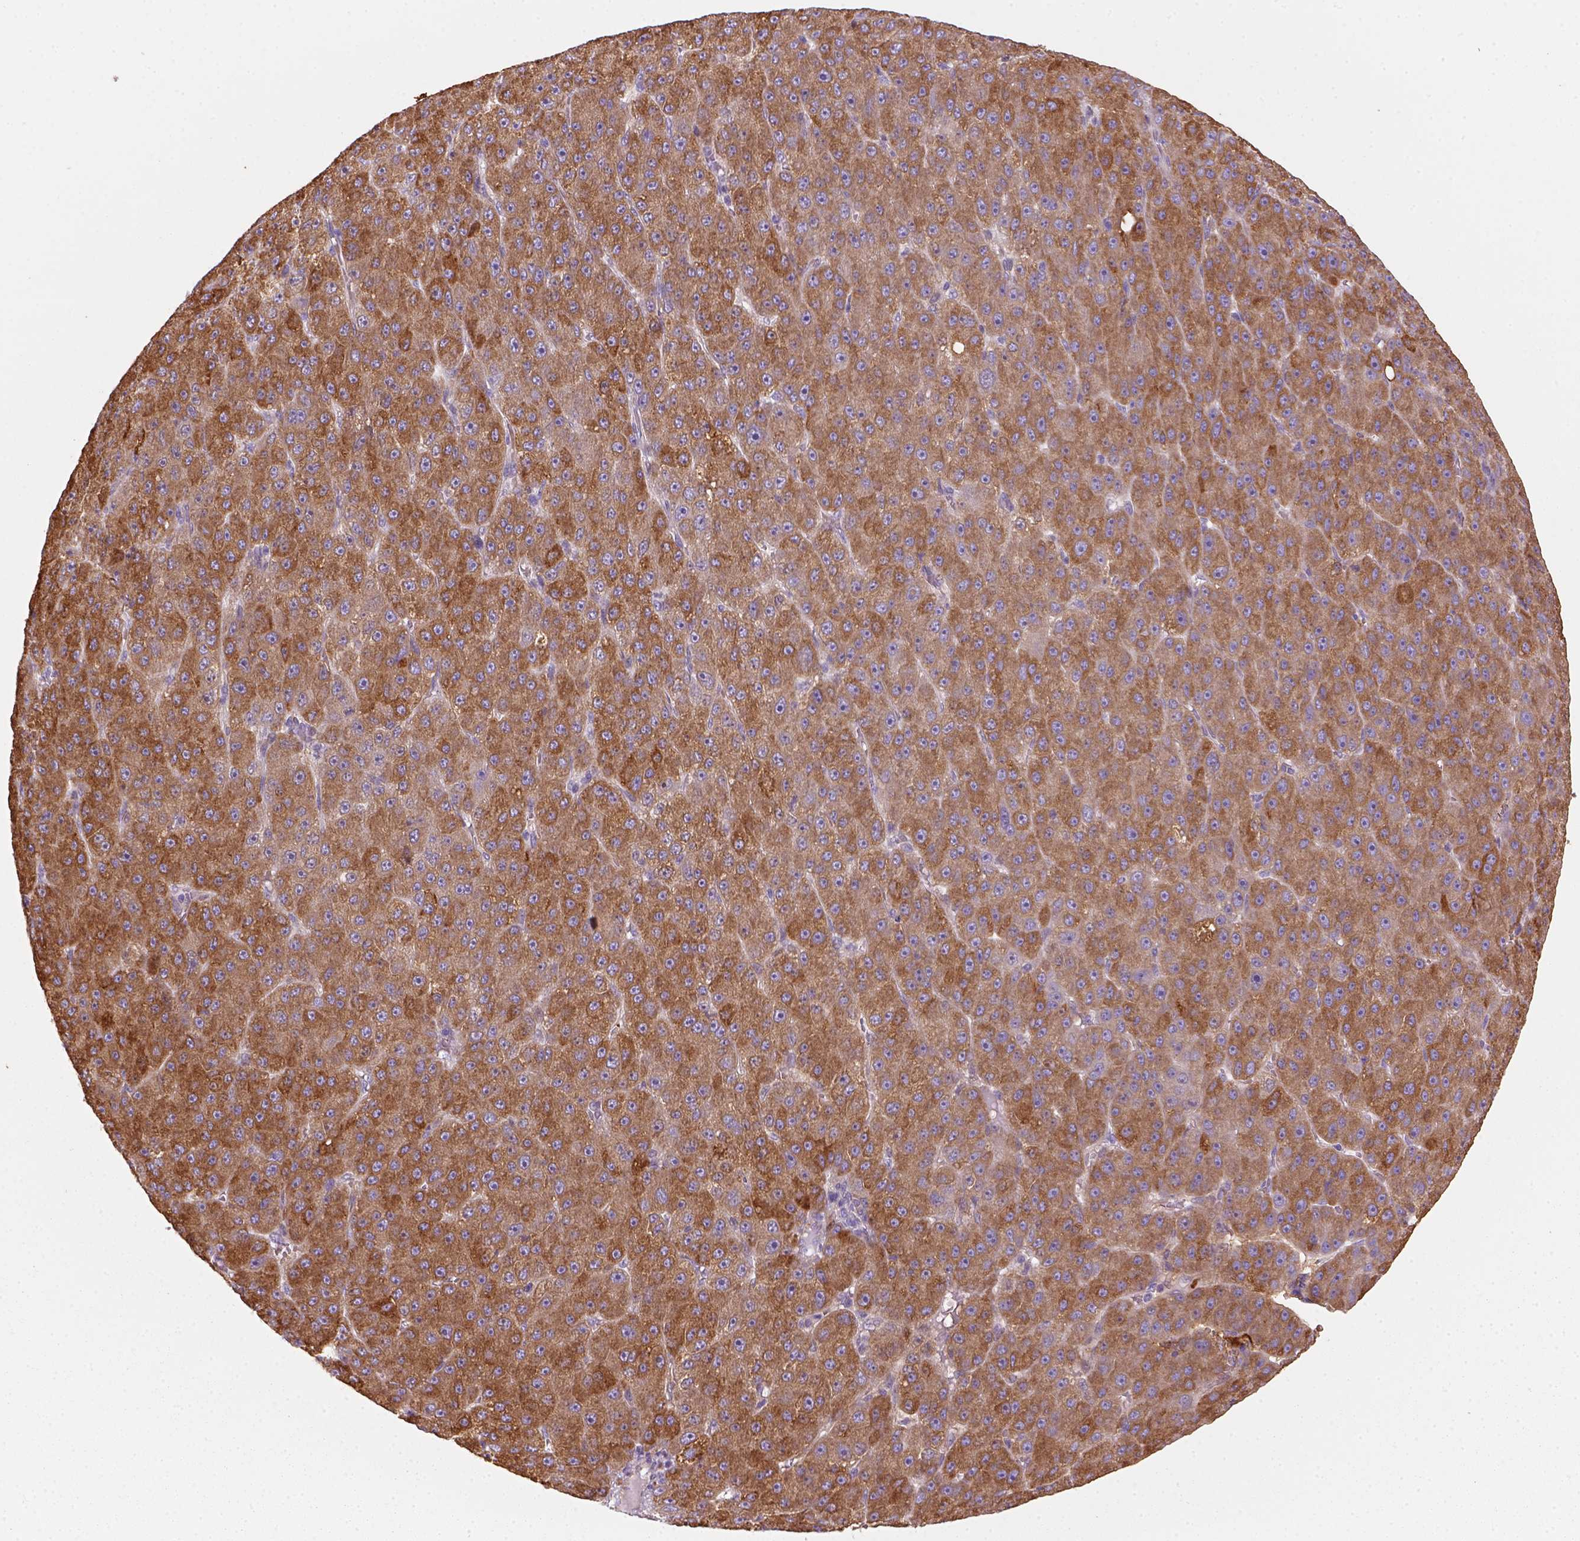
{"staining": {"intensity": "moderate", "quantity": ">75%", "location": "cytoplasmic/membranous"}, "tissue": "liver cancer", "cell_type": "Tumor cells", "image_type": "cancer", "snomed": [{"axis": "morphology", "description": "Carcinoma, Hepatocellular, NOS"}, {"axis": "topography", "description": "Liver"}], "caption": "Protein staining of hepatocellular carcinoma (liver) tissue demonstrates moderate cytoplasmic/membranous expression in about >75% of tumor cells. (DAB (3,3'-diaminobenzidine) = brown stain, brightfield microscopy at high magnification).", "gene": "CES2", "patient": {"sex": "male", "age": 67}}